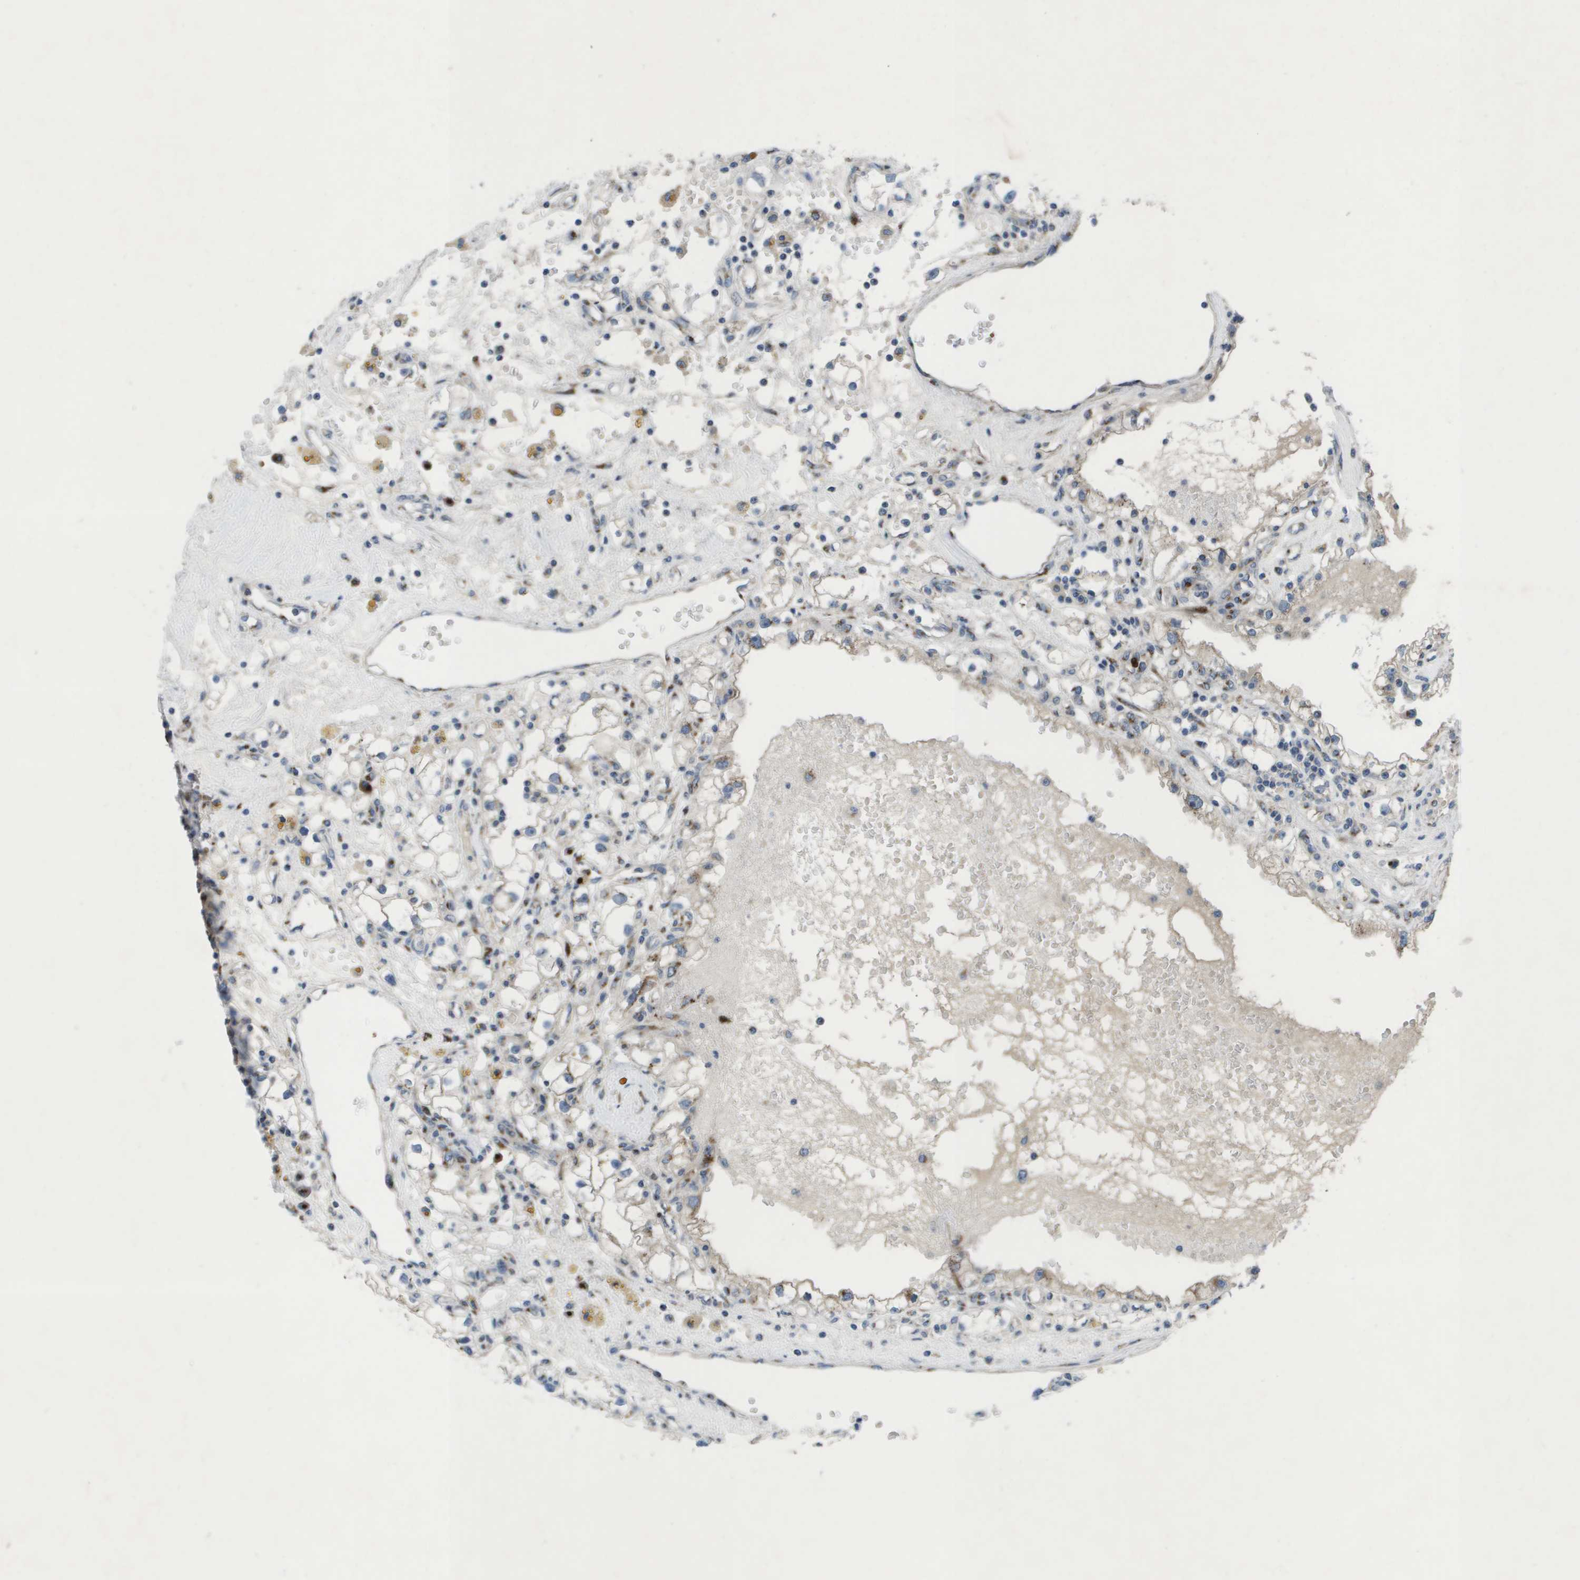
{"staining": {"intensity": "moderate", "quantity": "<25%", "location": "cytoplasmic/membranous"}, "tissue": "renal cancer", "cell_type": "Tumor cells", "image_type": "cancer", "snomed": [{"axis": "morphology", "description": "Adenocarcinoma, NOS"}, {"axis": "topography", "description": "Kidney"}], "caption": "This micrograph shows IHC staining of human renal cancer, with low moderate cytoplasmic/membranous positivity in about <25% of tumor cells.", "gene": "QSOX2", "patient": {"sex": "male", "age": 56}}